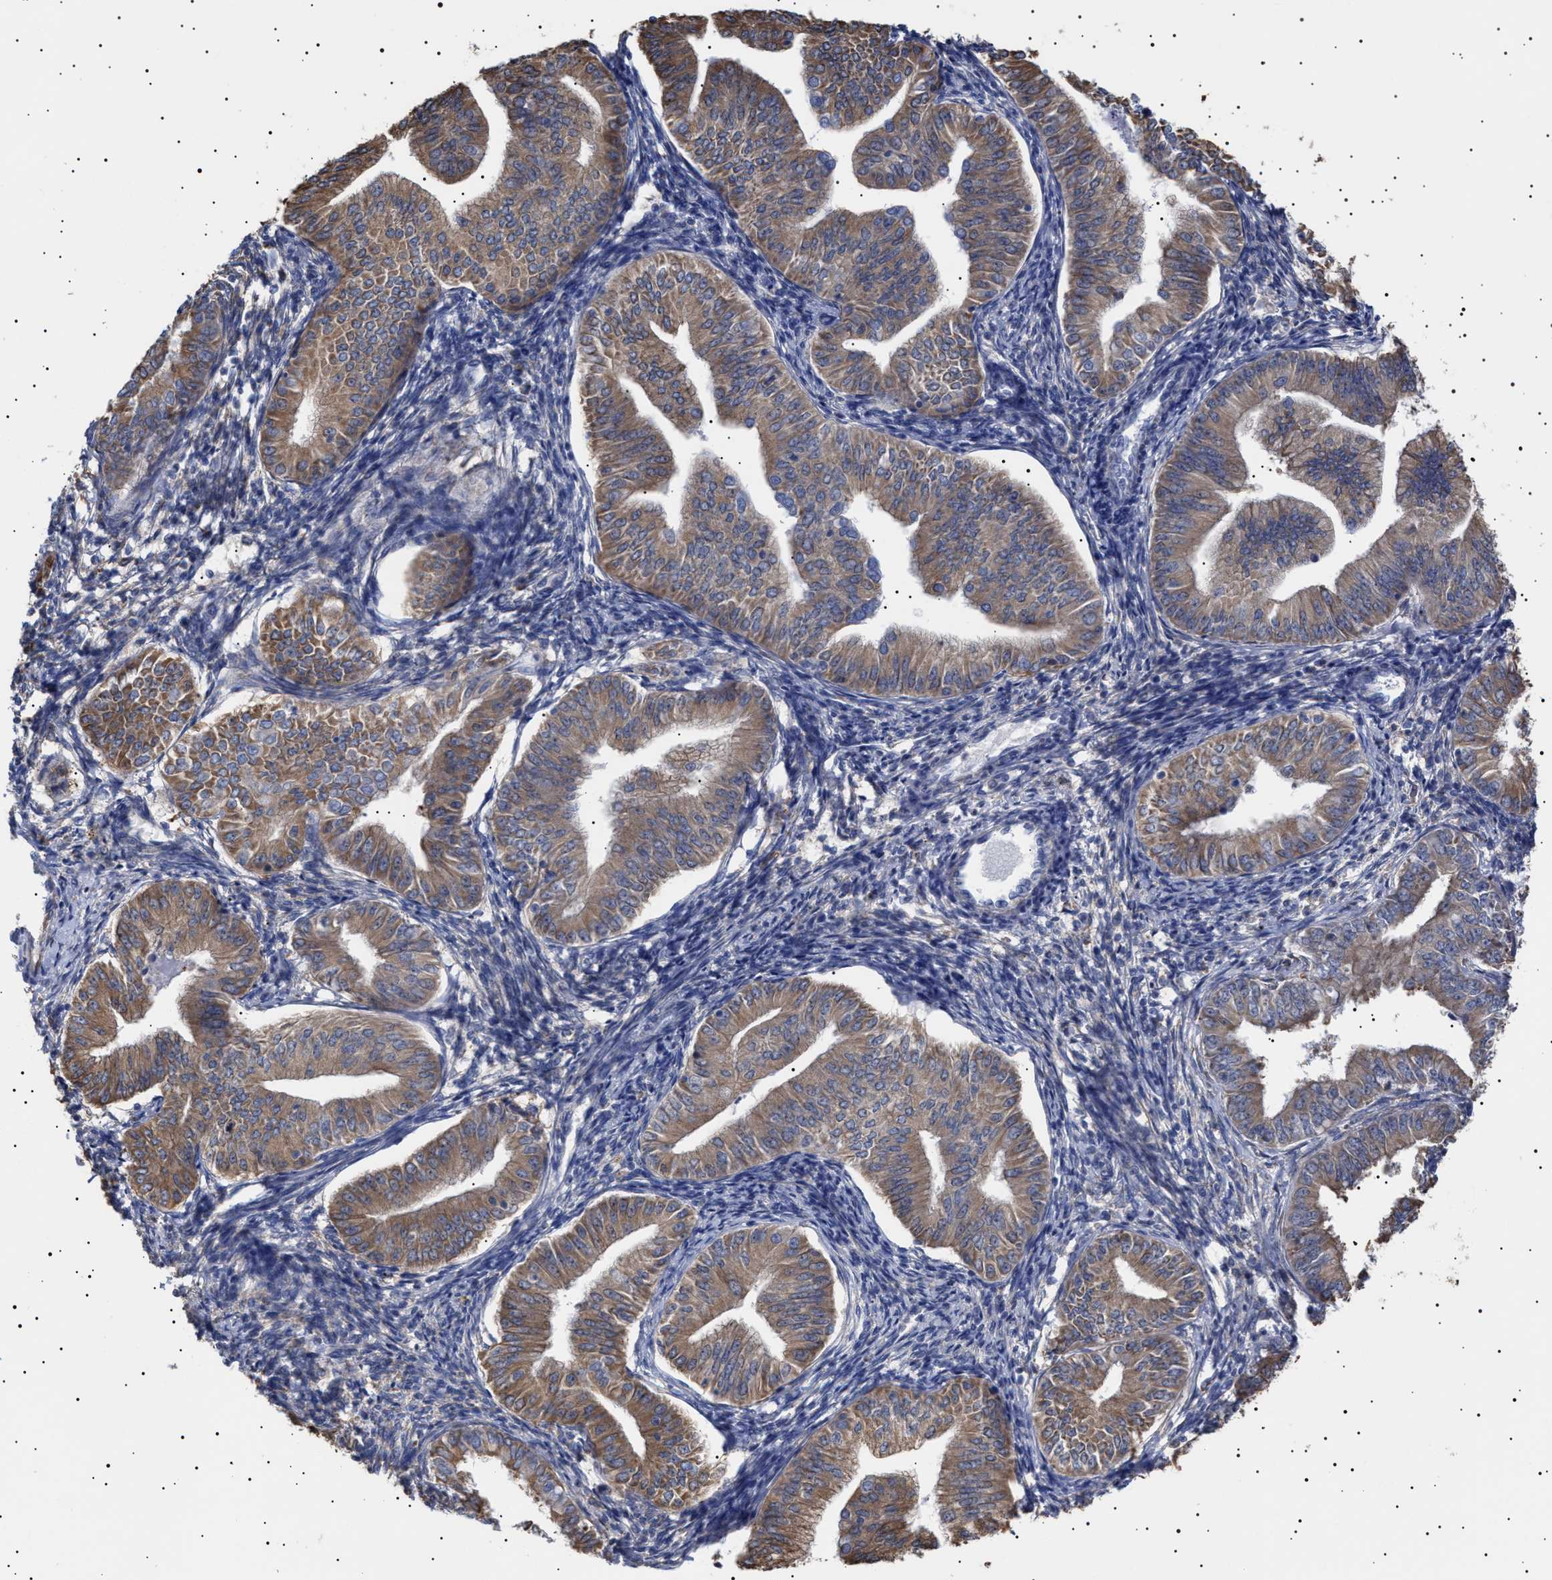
{"staining": {"intensity": "moderate", "quantity": ">75%", "location": "cytoplasmic/membranous"}, "tissue": "endometrial cancer", "cell_type": "Tumor cells", "image_type": "cancer", "snomed": [{"axis": "morphology", "description": "Normal tissue, NOS"}, {"axis": "morphology", "description": "Adenocarcinoma, NOS"}, {"axis": "topography", "description": "Endometrium"}], "caption": "Moderate cytoplasmic/membranous expression is seen in approximately >75% of tumor cells in endometrial cancer (adenocarcinoma).", "gene": "ERCC6L2", "patient": {"sex": "female", "age": 53}}